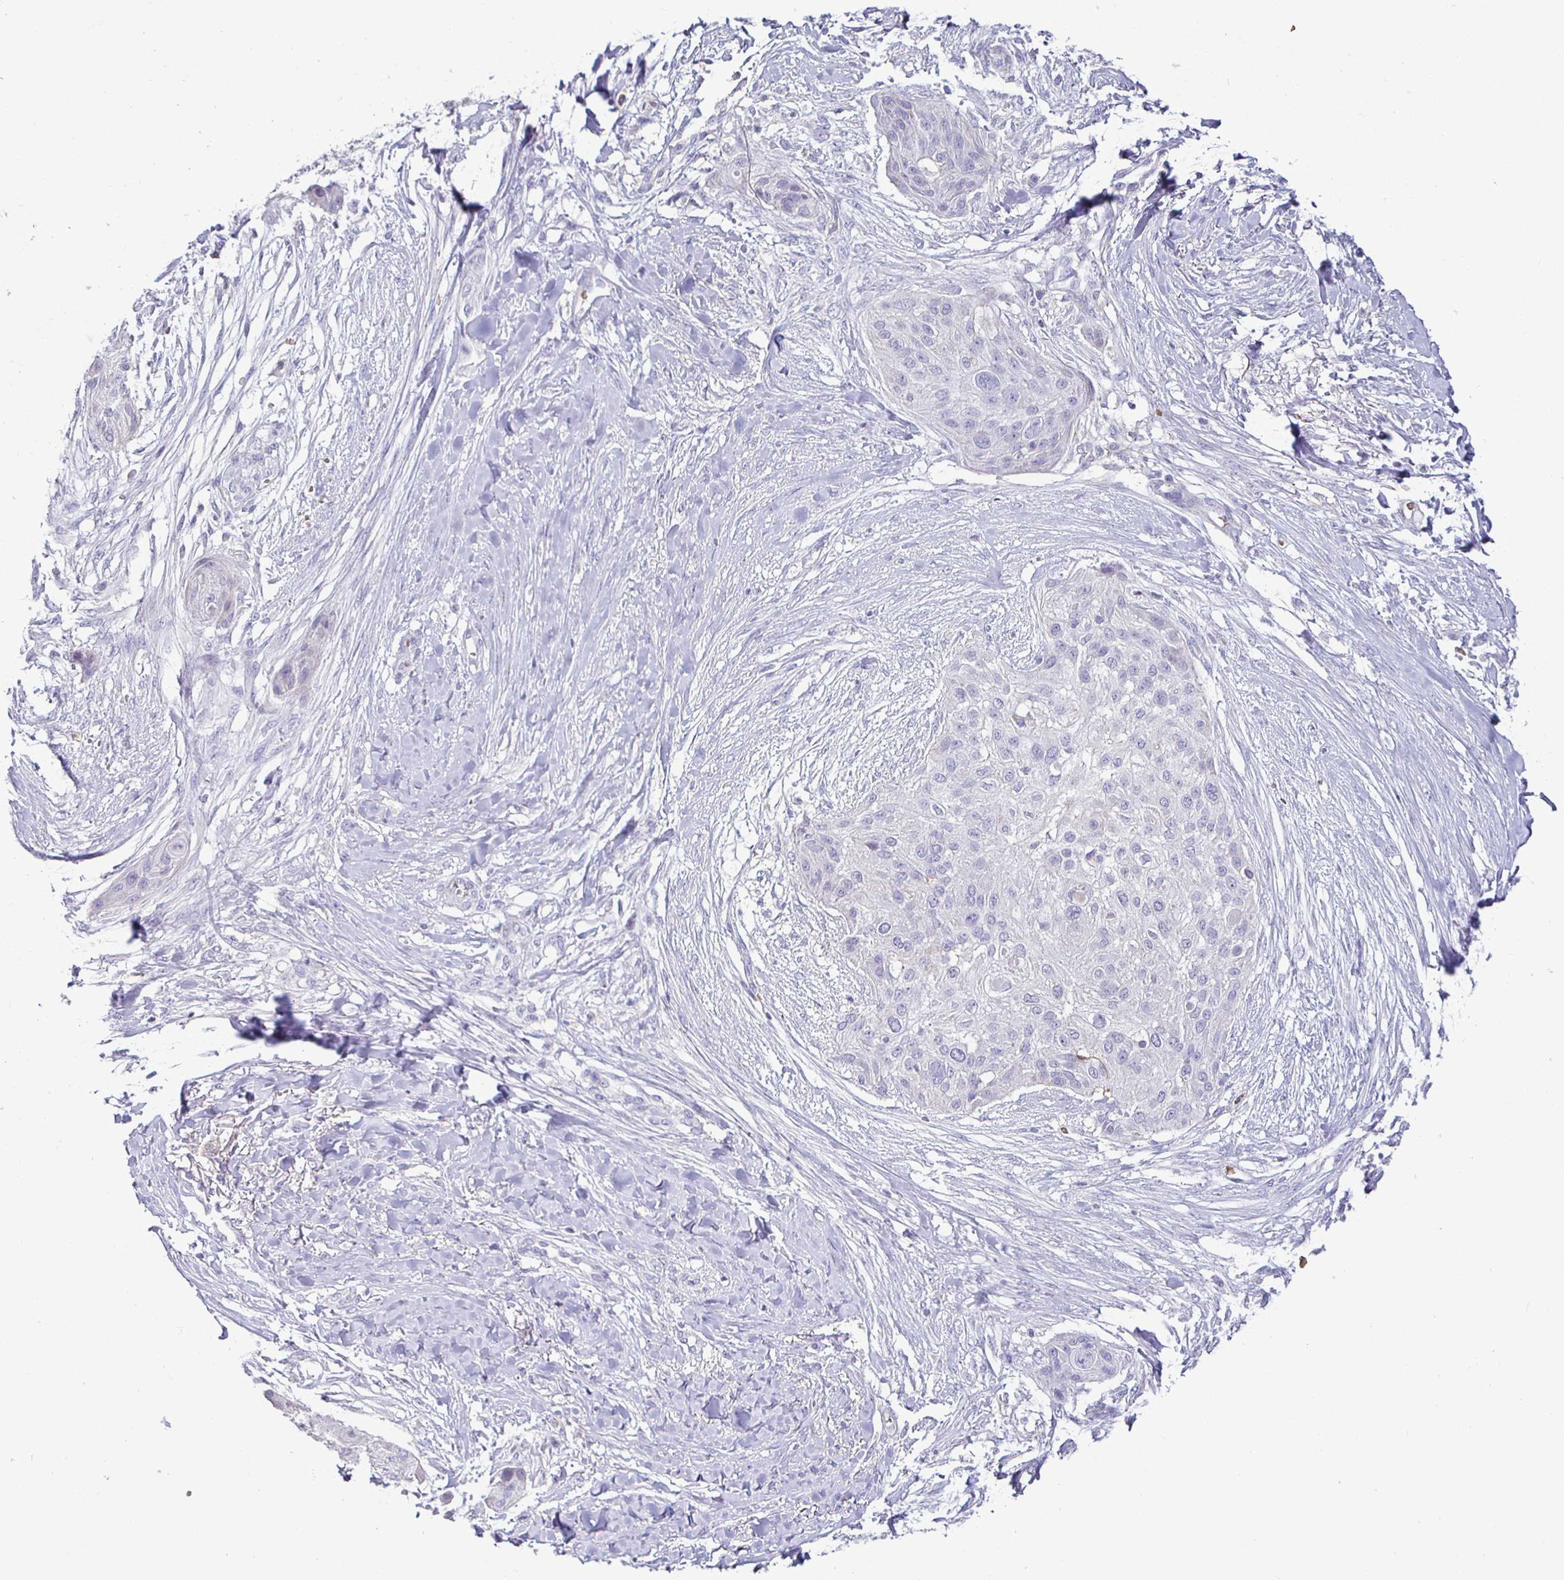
{"staining": {"intensity": "negative", "quantity": "none", "location": "none"}, "tissue": "skin cancer", "cell_type": "Tumor cells", "image_type": "cancer", "snomed": [{"axis": "morphology", "description": "Squamous cell carcinoma, NOS"}, {"axis": "topography", "description": "Skin"}], "caption": "Skin squamous cell carcinoma was stained to show a protein in brown. There is no significant expression in tumor cells. The staining is performed using DAB (3,3'-diaminobenzidine) brown chromogen with nuclei counter-stained in using hematoxylin.", "gene": "SIRPA", "patient": {"sex": "female", "age": 87}}